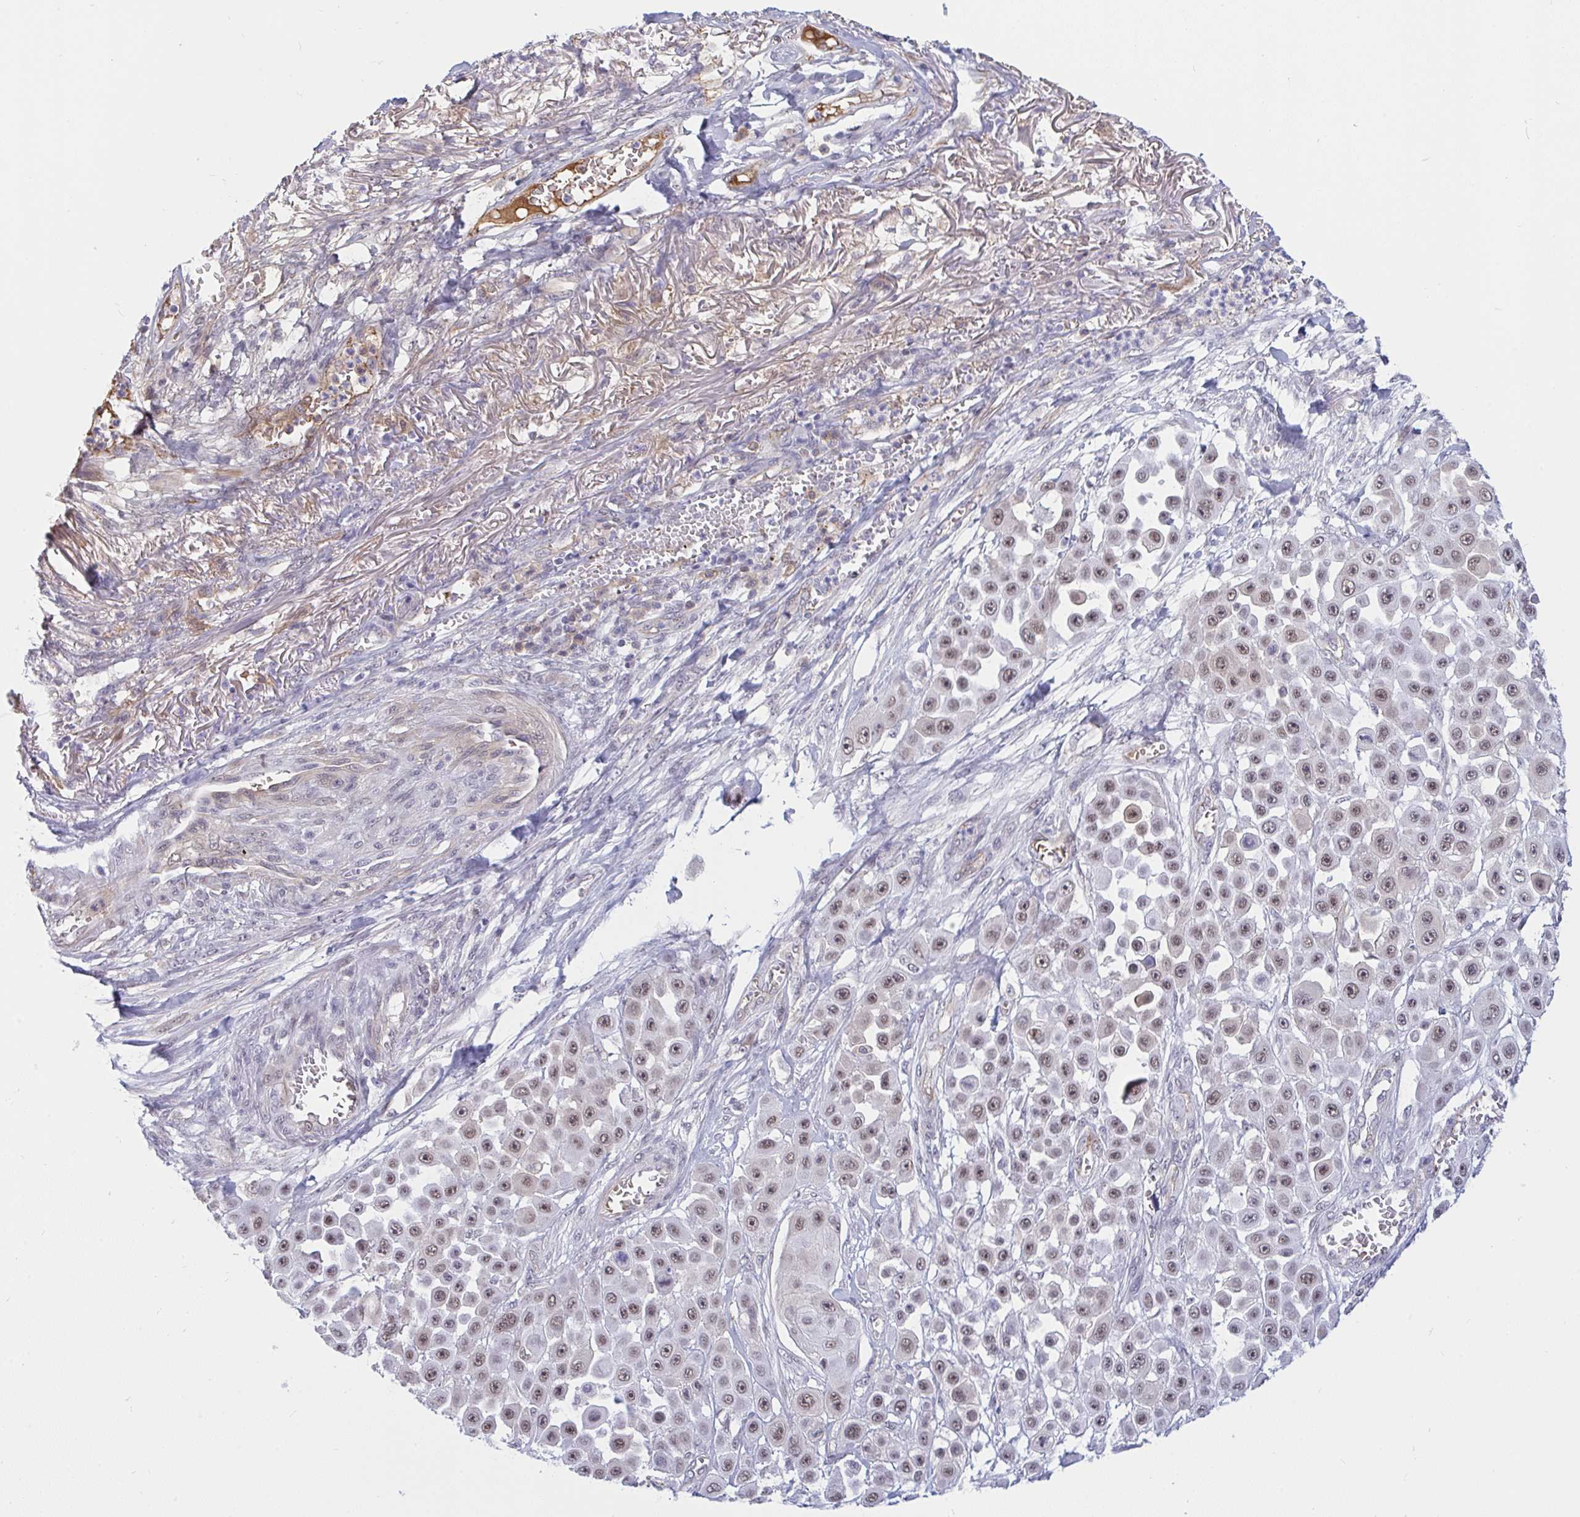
{"staining": {"intensity": "moderate", "quantity": ">75%", "location": "nuclear"}, "tissue": "skin cancer", "cell_type": "Tumor cells", "image_type": "cancer", "snomed": [{"axis": "morphology", "description": "Squamous cell carcinoma, NOS"}, {"axis": "topography", "description": "Skin"}], "caption": "The image reveals a brown stain indicating the presence of a protein in the nuclear of tumor cells in skin cancer (squamous cell carcinoma).", "gene": "DSCAML1", "patient": {"sex": "male", "age": 67}}